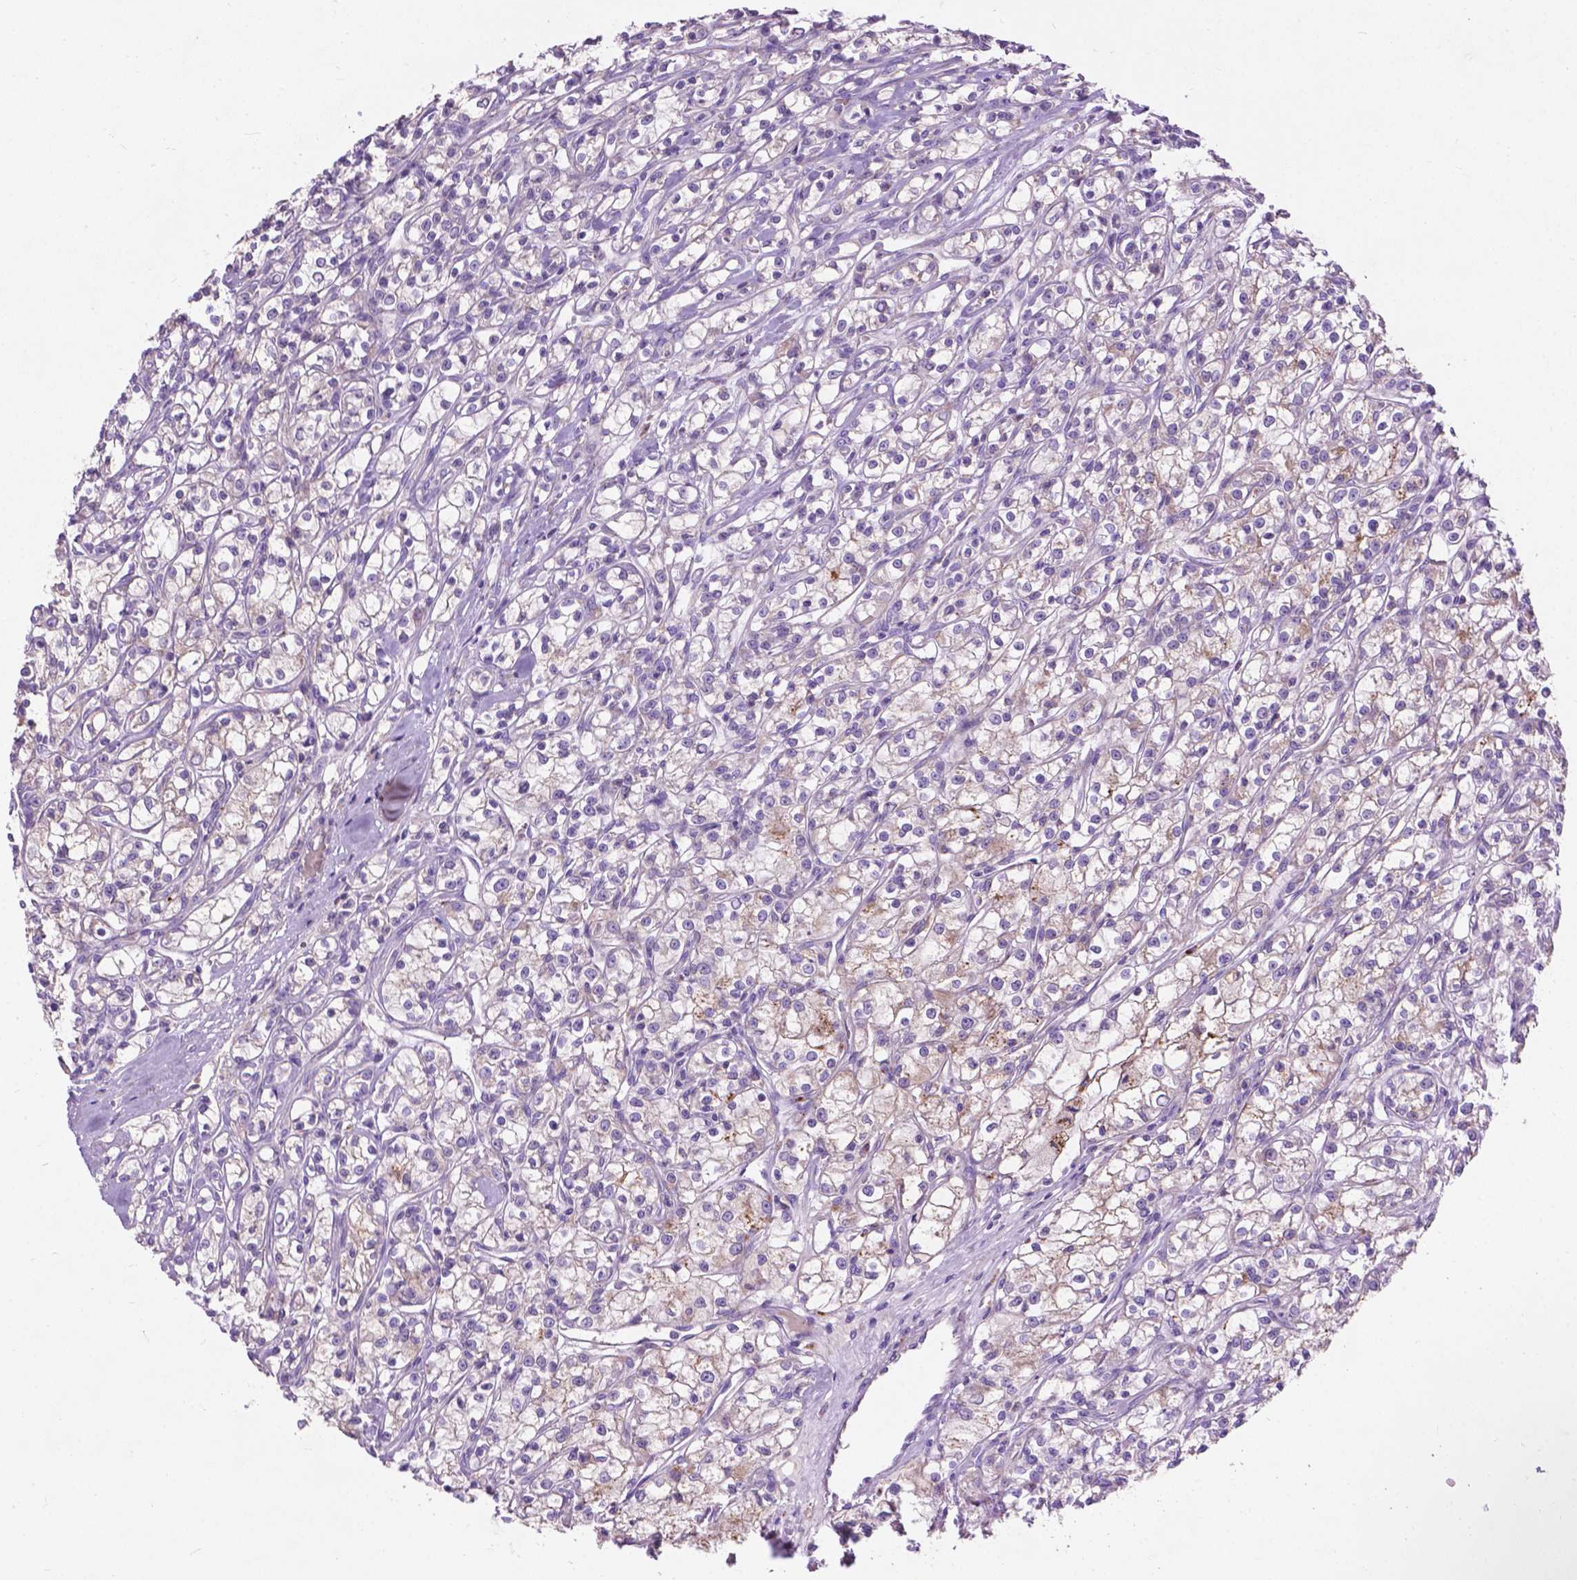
{"staining": {"intensity": "weak", "quantity": "<25%", "location": "cytoplasmic/membranous"}, "tissue": "renal cancer", "cell_type": "Tumor cells", "image_type": "cancer", "snomed": [{"axis": "morphology", "description": "Adenocarcinoma, NOS"}, {"axis": "topography", "description": "Kidney"}], "caption": "Immunohistochemical staining of human renal cancer shows no significant expression in tumor cells.", "gene": "NOXO1", "patient": {"sex": "female", "age": 59}}